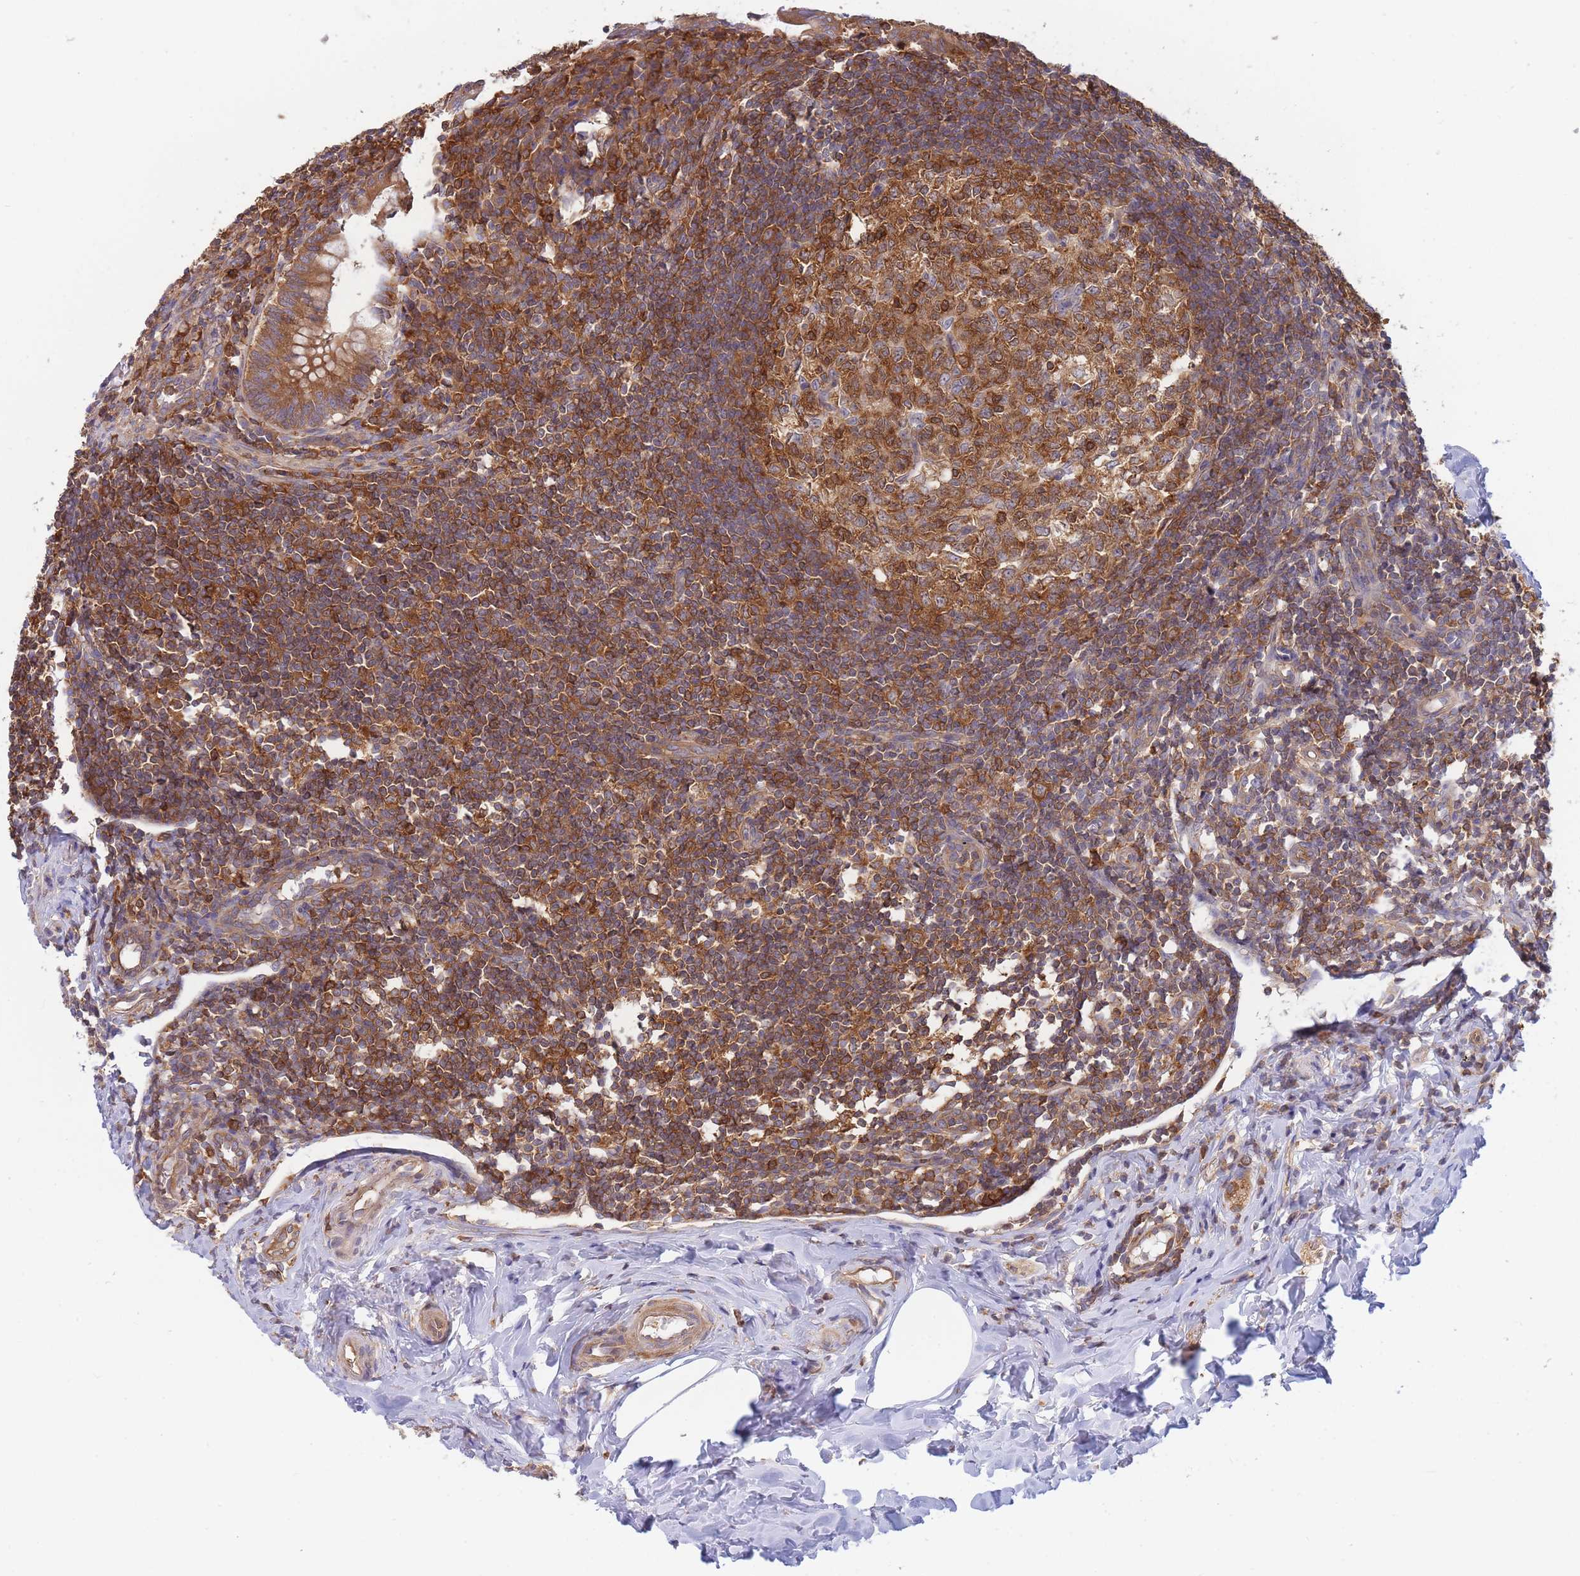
{"staining": {"intensity": "strong", "quantity": ">75%", "location": "cytoplasmic/membranous"}, "tissue": "appendix", "cell_type": "Glandular cells", "image_type": "normal", "snomed": [{"axis": "morphology", "description": "Normal tissue, NOS"}, {"axis": "topography", "description": "Appendix"}], "caption": "Immunohistochemical staining of normal human appendix reveals >75% levels of strong cytoplasmic/membranous protein staining in about >75% of glandular cells.", "gene": "SLC4A9", "patient": {"sex": "female", "age": 33}}